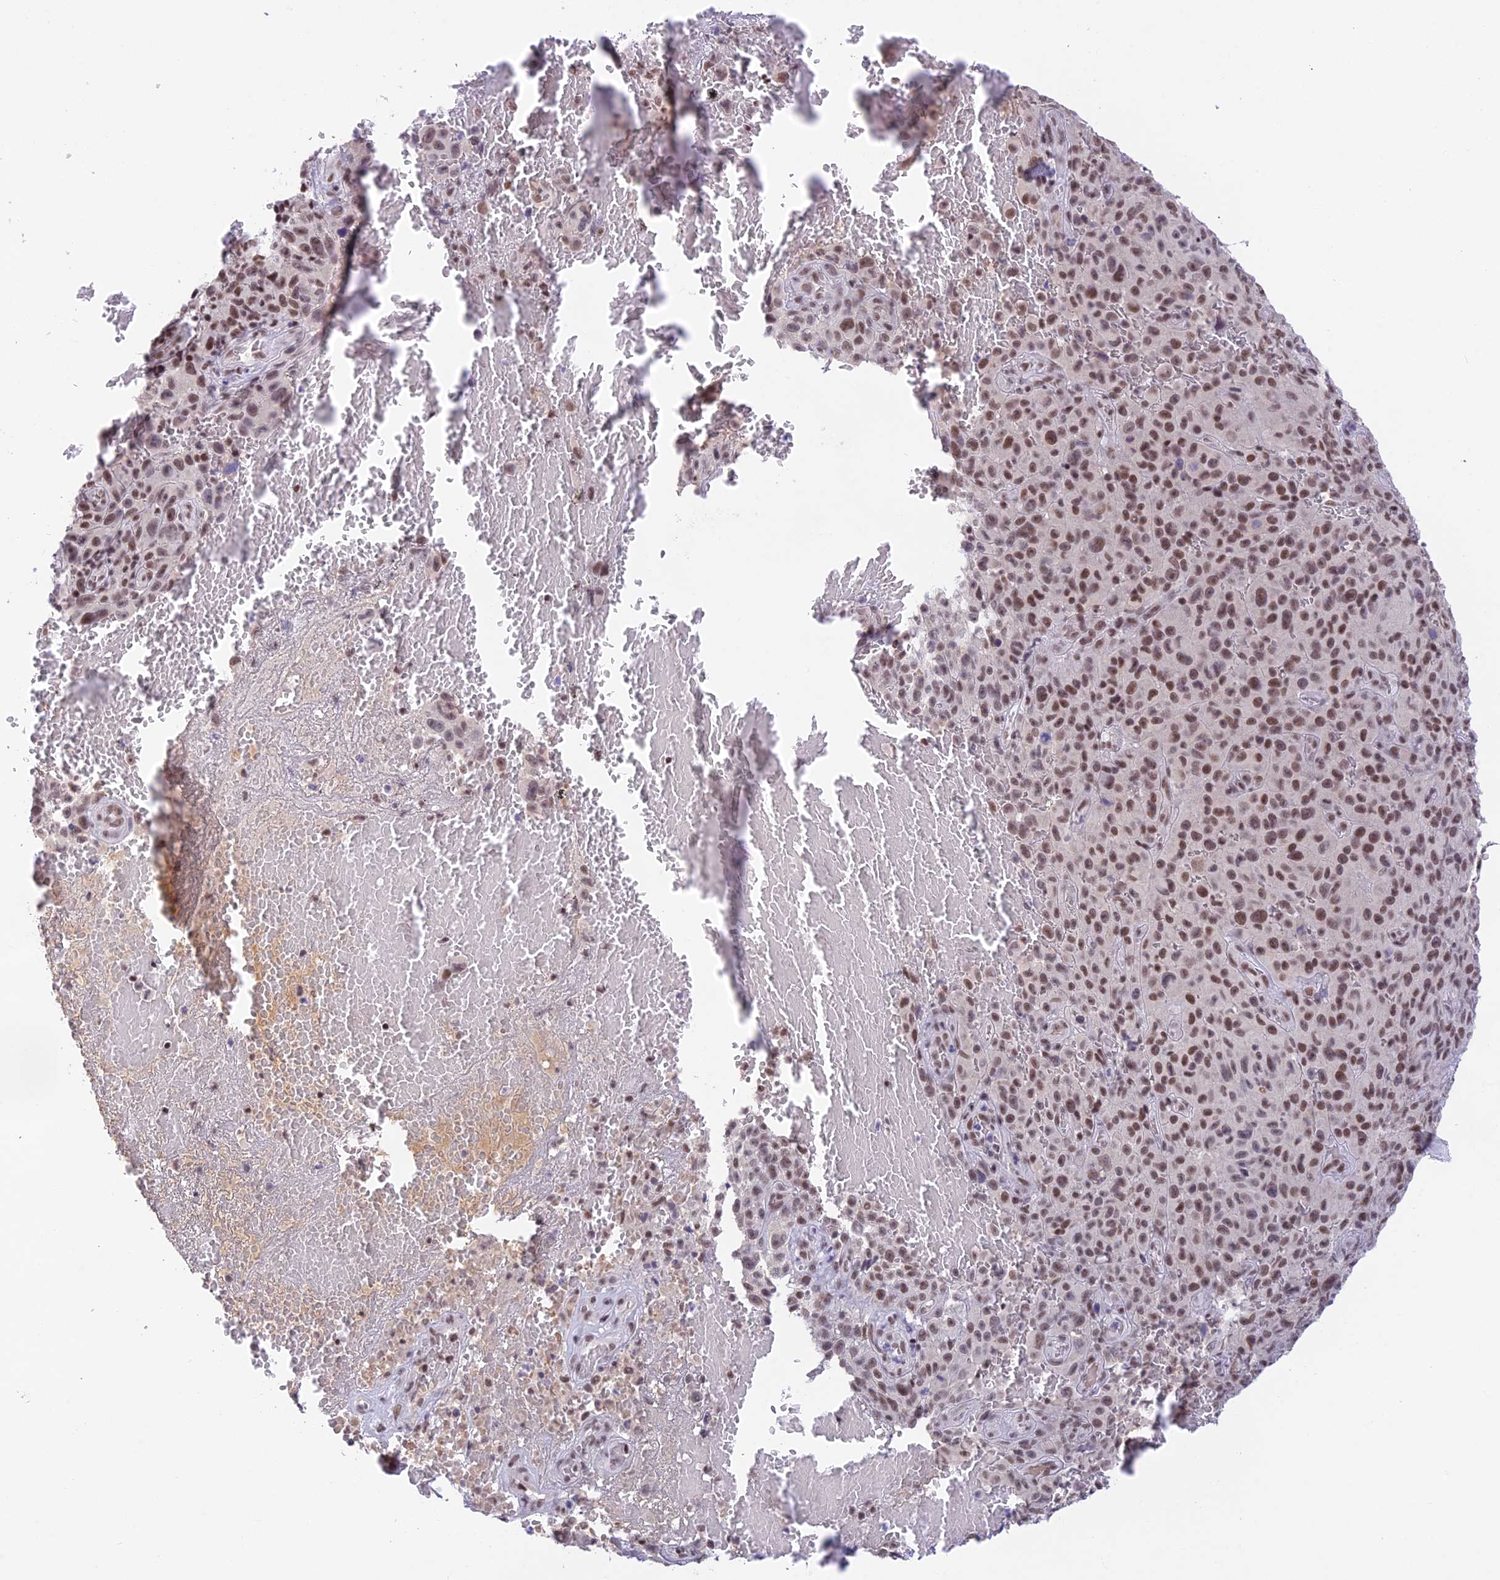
{"staining": {"intensity": "moderate", "quantity": ">75%", "location": "nuclear"}, "tissue": "melanoma", "cell_type": "Tumor cells", "image_type": "cancer", "snomed": [{"axis": "morphology", "description": "Malignant melanoma, NOS"}, {"axis": "topography", "description": "Skin"}], "caption": "Human malignant melanoma stained with a protein marker displays moderate staining in tumor cells.", "gene": "THAP11", "patient": {"sex": "female", "age": 82}}